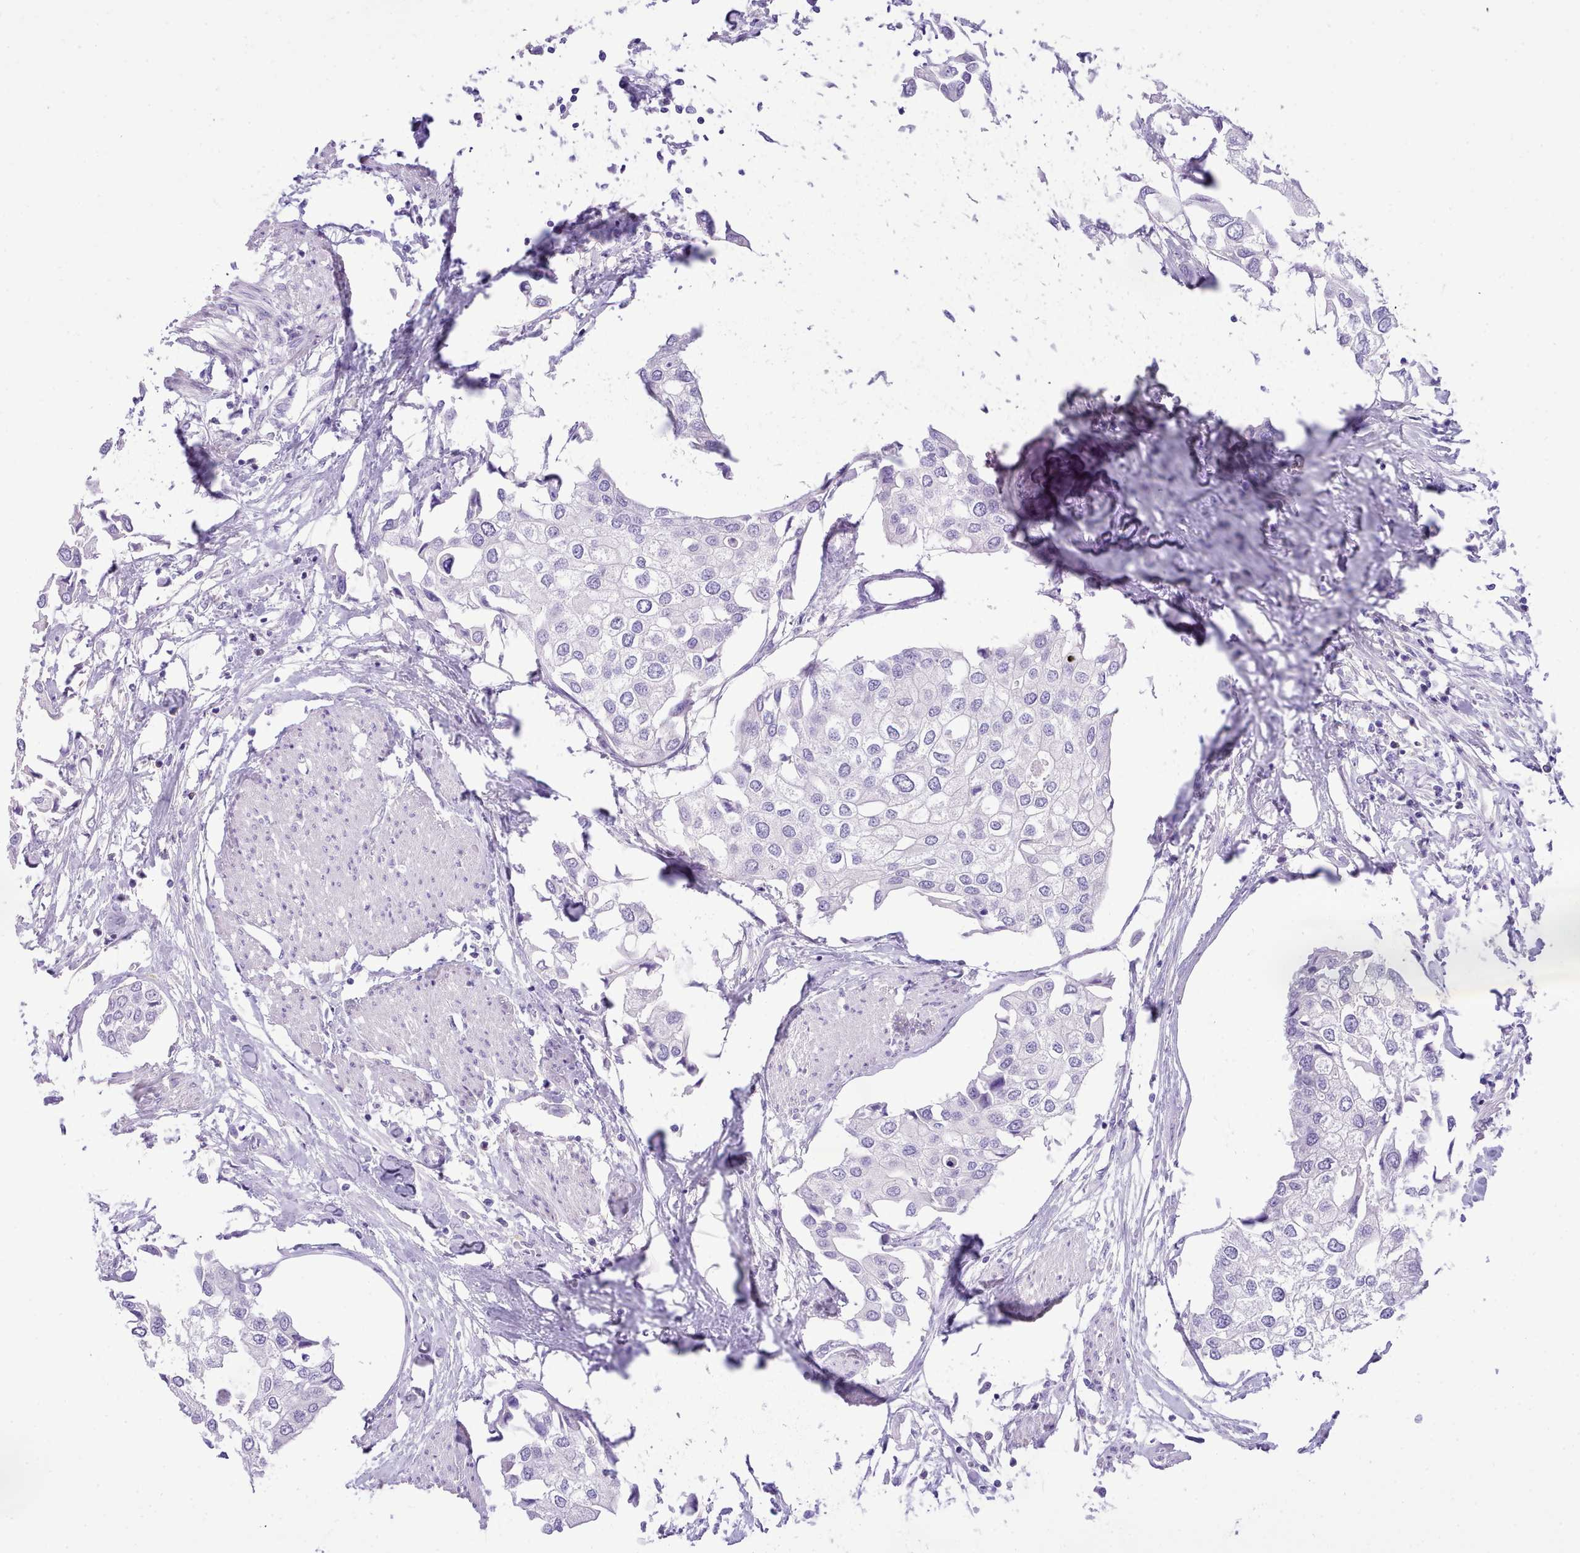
{"staining": {"intensity": "negative", "quantity": "none", "location": "none"}, "tissue": "urothelial cancer", "cell_type": "Tumor cells", "image_type": "cancer", "snomed": [{"axis": "morphology", "description": "Urothelial carcinoma, High grade"}, {"axis": "topography", "description": "Urinary bladder"}], "caption": "DAB immunohistochemical staining of urothelial cancer reveals no significant positivity in tumor cells.", "gene": "LRRC37A", "patient": {"sex": "male", "age": 64}}